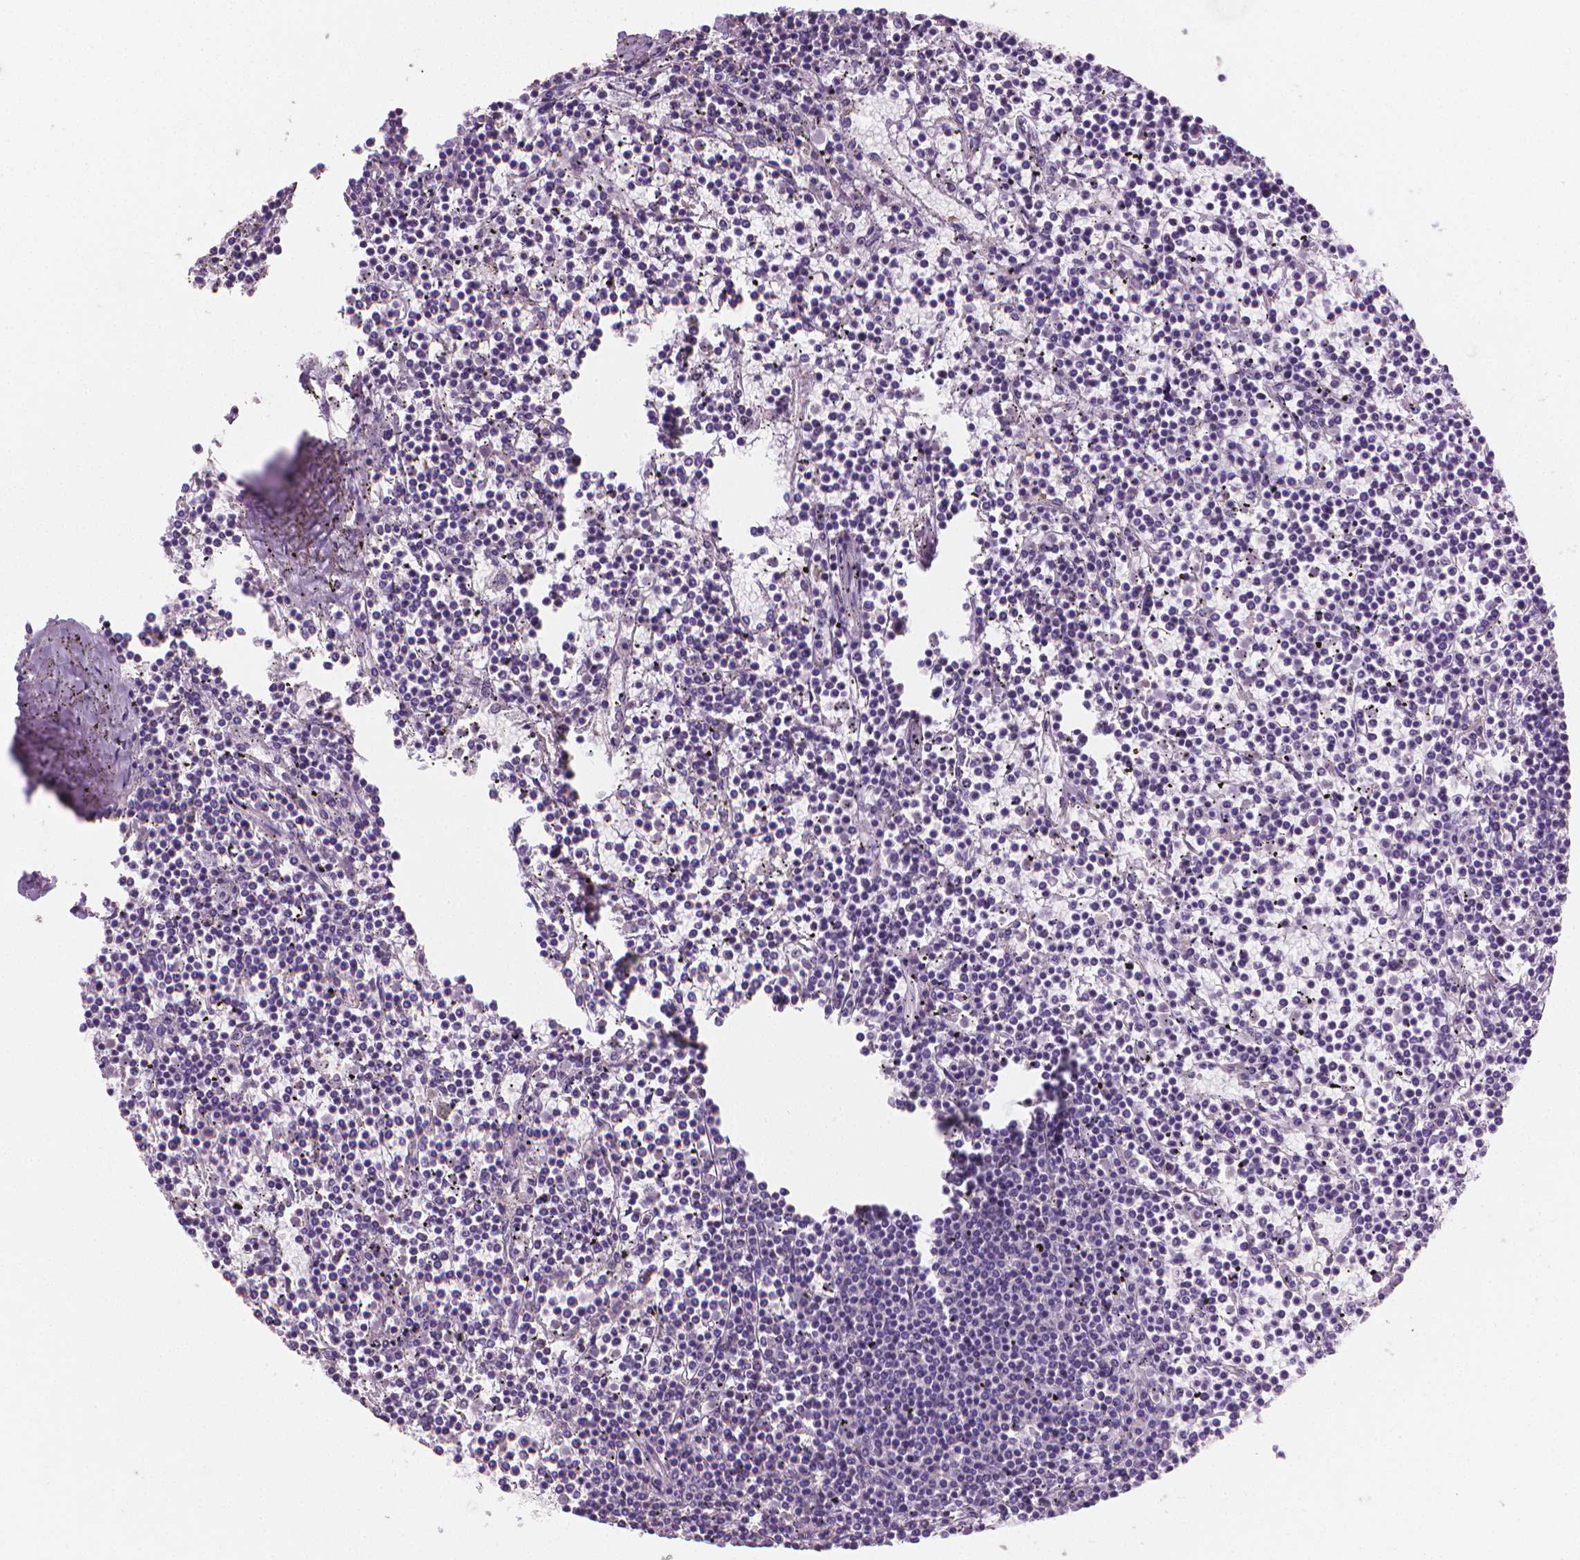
{"staining": {"intensity": "negative", "quantity": "none", "location": "none"}, "tissue": "lymphoma", "cell_type": "Tumor cells", "image_type": "cancer", "snomed": [{"axis": "morphology", "description": "Malignant lymphoma, non-Hodgkin's type, Low grade"}, {"axis": "topography", "description": "Spleen"}], "caption": "A high-resolution micrograph shows IHC staining of lymphoma, which shows no significant expression in tumor cells. Nuclei are stained in blue.", "gene": "CATIP", "patient": {"sex": "female", "age": 19}}